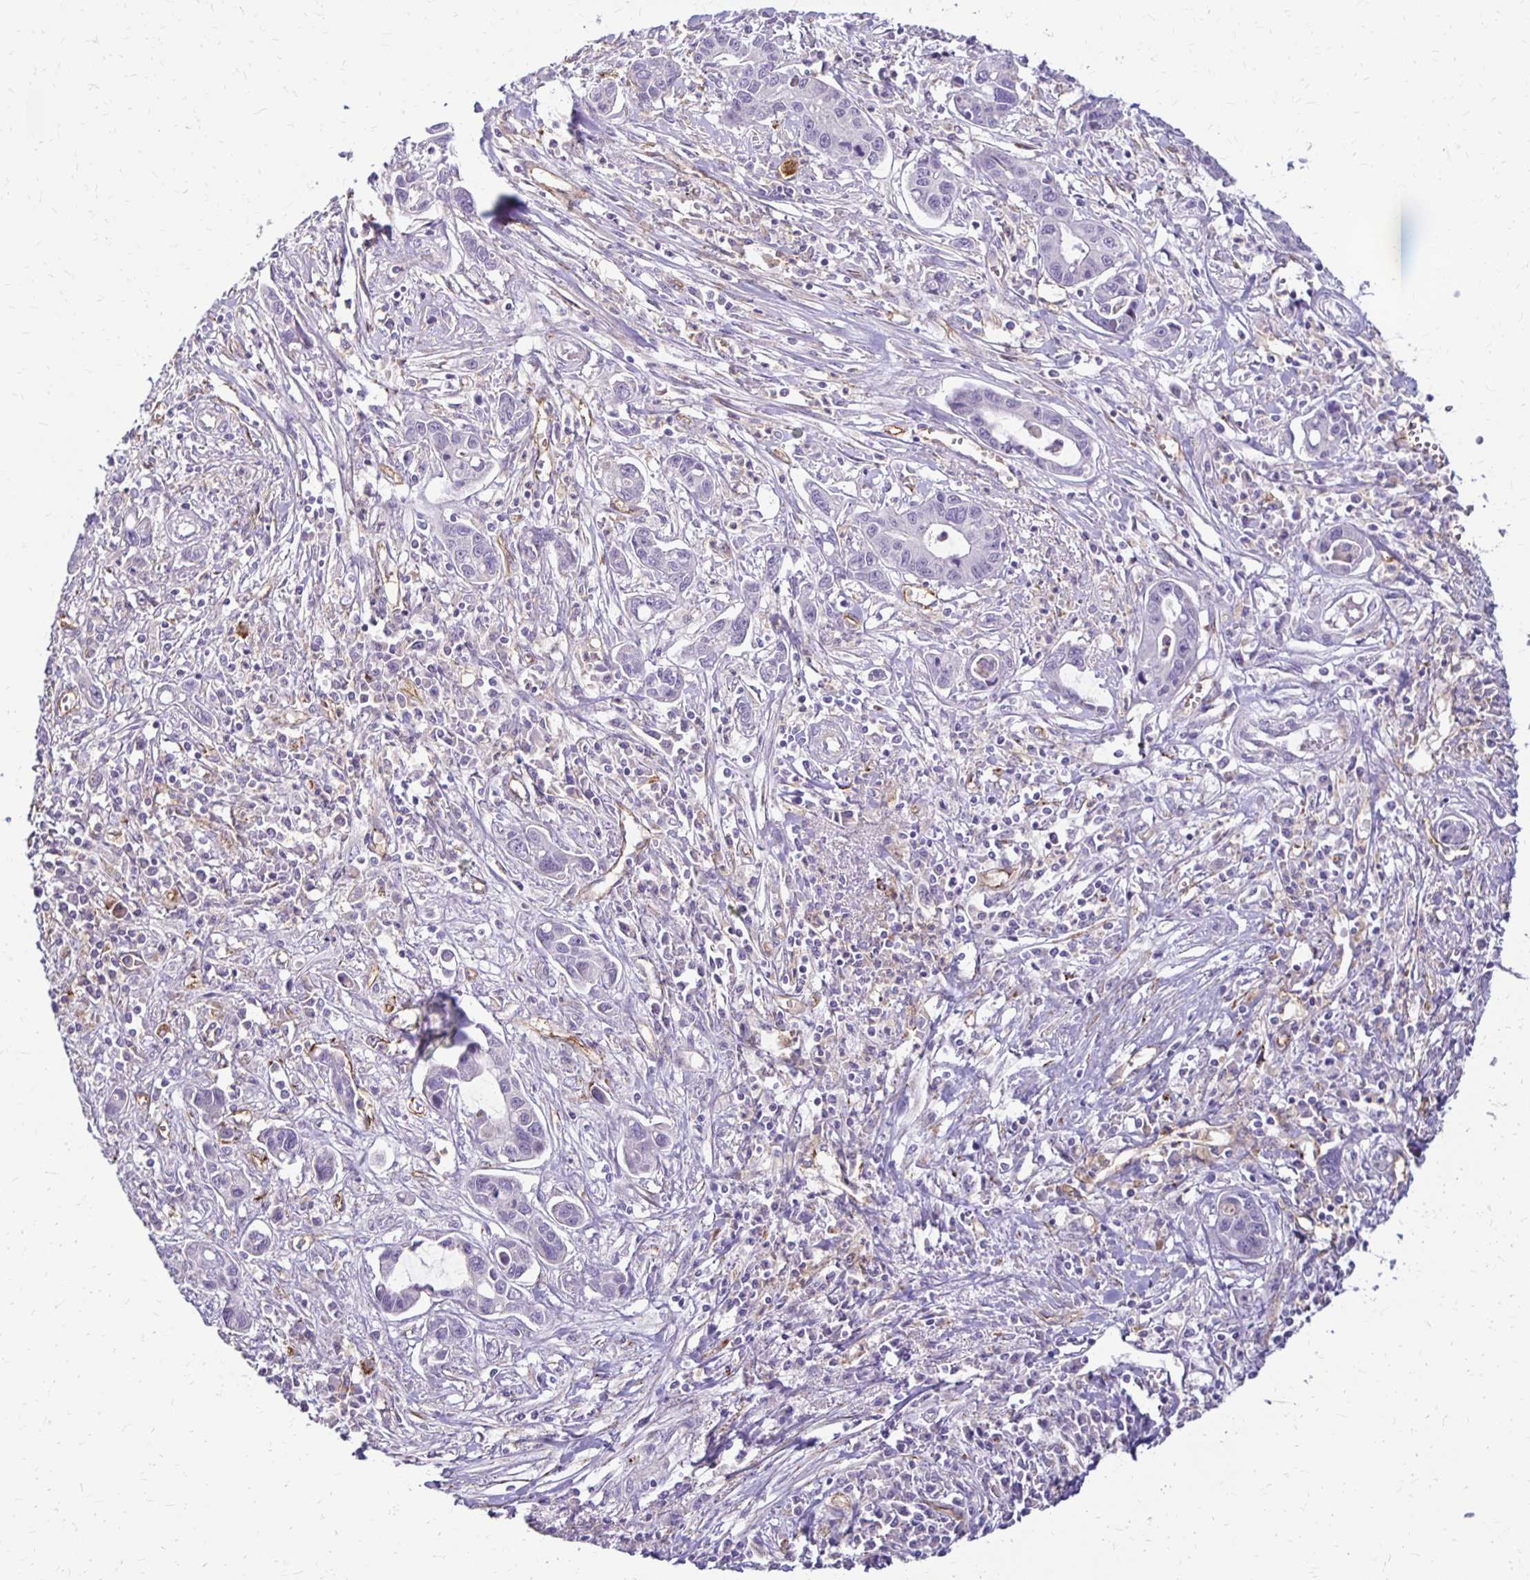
{"staining": {"intensity": "negative", "quantity": "none", "location": "none"}, "tissue": "liver cancer", "cell_type": "Tumor cells", "image_type": "cancer", "snomed": [{"axis": "morphology", "description": "Cholangiocarcinoma"}, {"axis": "topography", "description": "Liver"}], "caption": "Liver cancer stained for a protein using immunohistochemistry (IHC) reveals no staining tumor cells.", "gene": "TTYH1", "patient": {"sex": "male", "age": 58}}